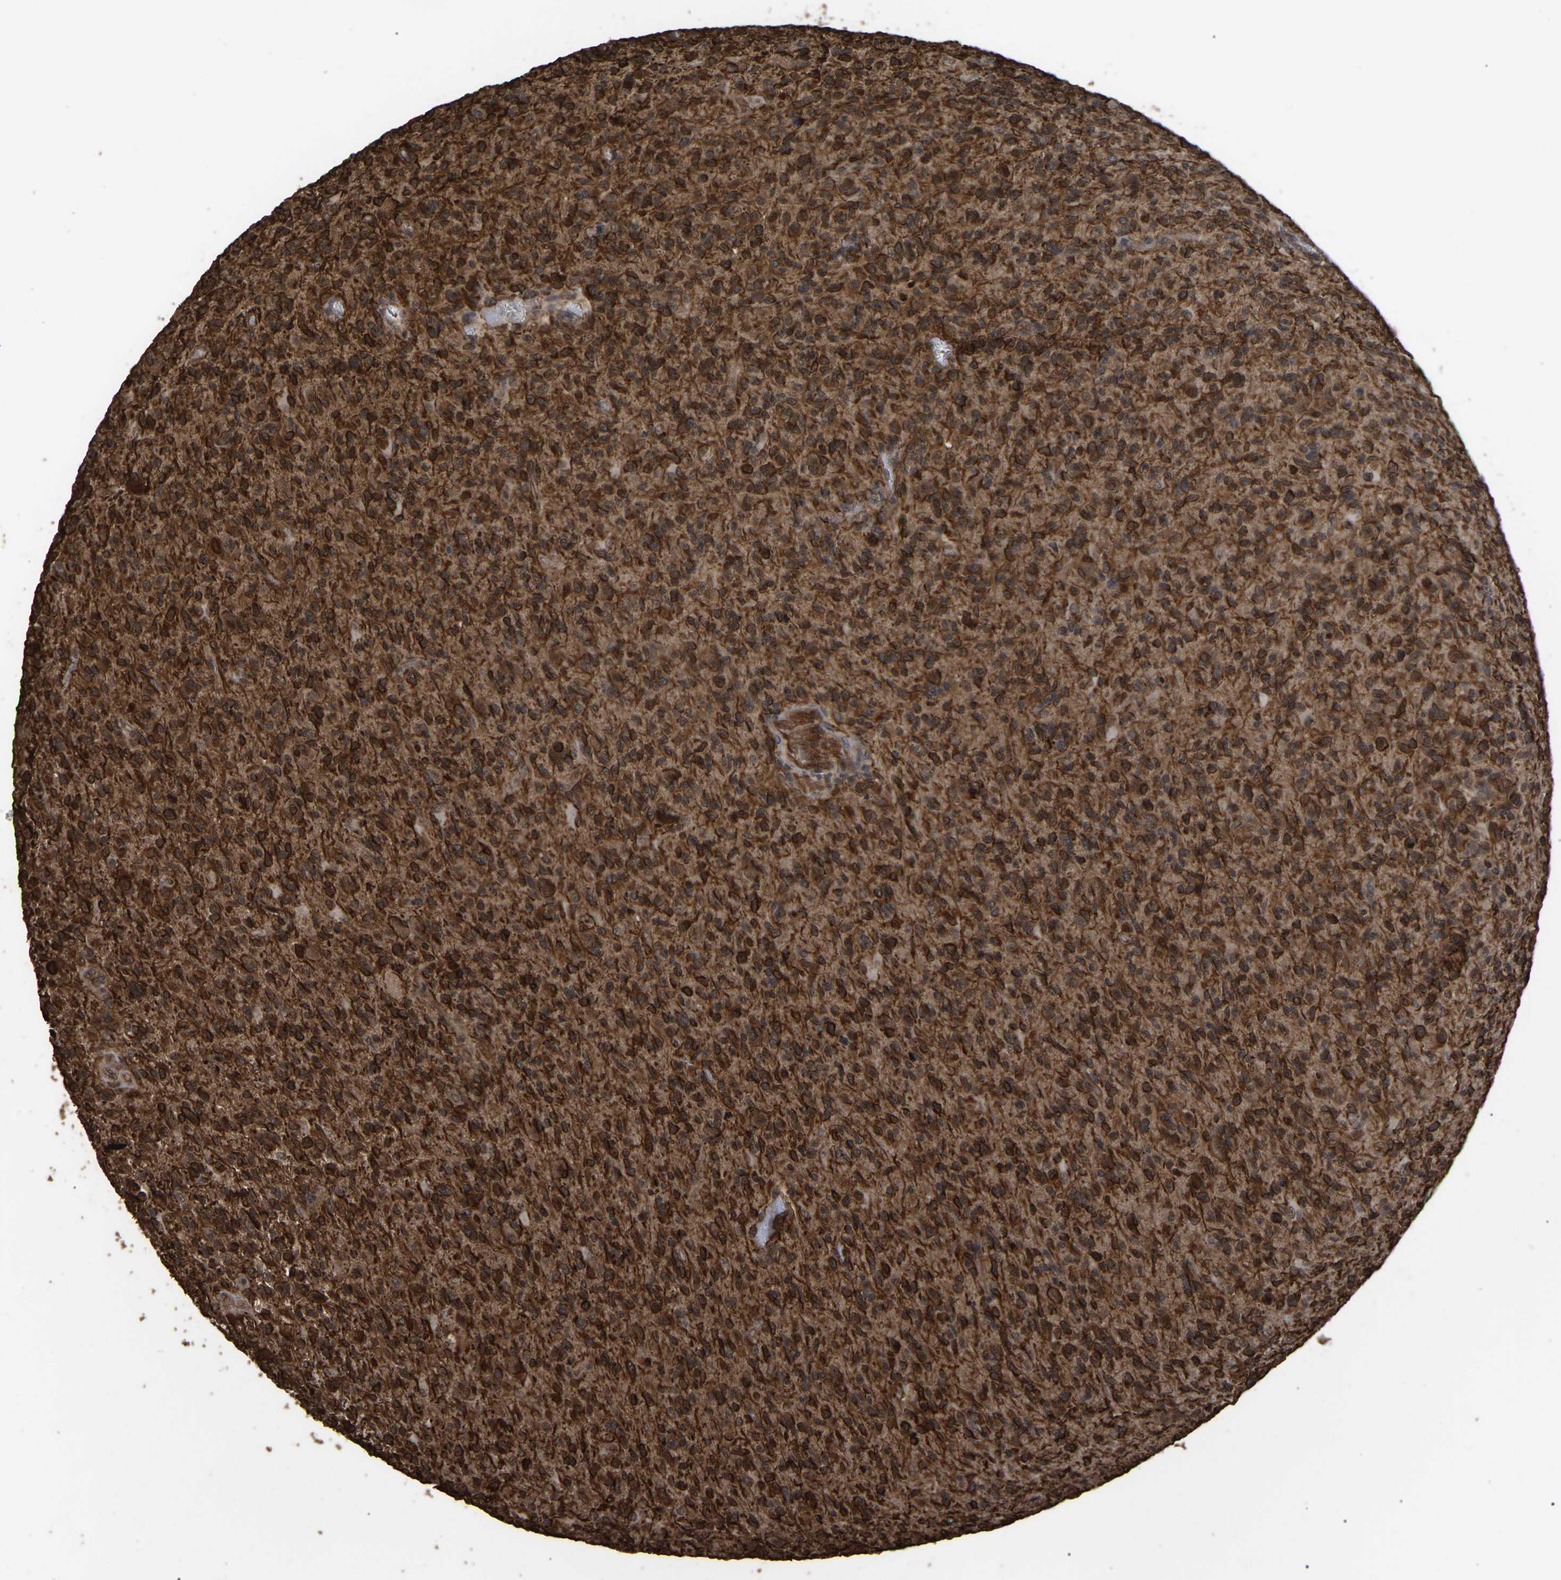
{"staining": {"intensity": "strong", "quantity": ">75%", "location": "cytoplasmic/membranous"}, "tissue": "glioma", "cell_type": "Tumor cells", "image_type": "cancer", "snomed": [{"axis": "morphology", "description": "Glioma, malignant, High grade"}, {"axis": "topography", "description": "Brain"}], "caption": "The micrograph shows a brown stain indicating the presence of a protein in the cytoplasmic/membranous of tumor cells in glioma. (Stains: DAB (3,3'-diaminobenzidine) in brown, nuclei in blue, Microscopy: brightfield microscopy at high magnification).", "gene": "FAM161B", "patient": {"sex": "male", "age": 71}}